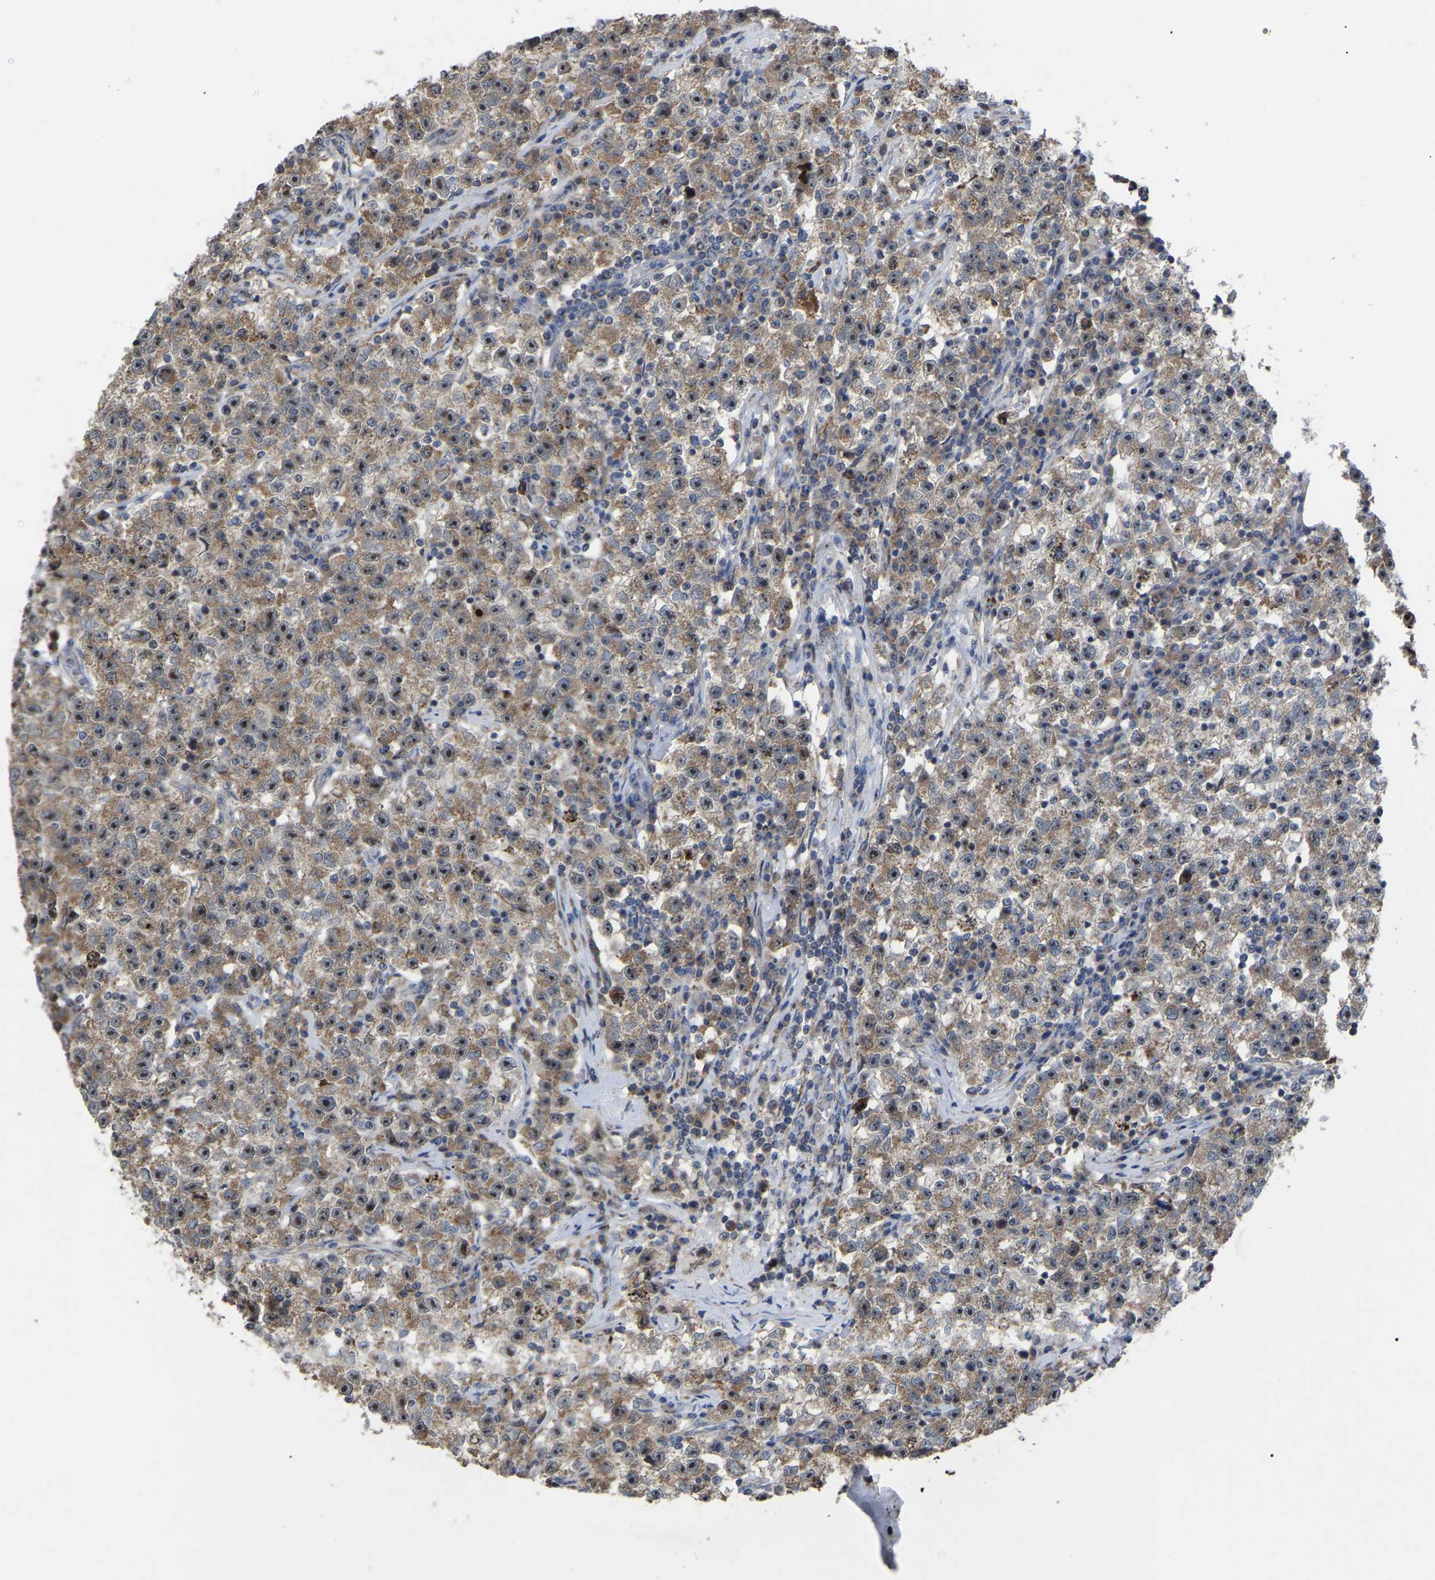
{"staining": {"intensity": "moderate", "quantity": ">75%", "location": "cytoplasmic/membranous,nuclear"}, "tissue": "testis cancer", "cell_type": "Tumor cells", "image_type": "cancer", "snomed": [{"axis": "morphology", "description": "Seminoma, NOS"}, {"axis": "topography", "description": "Testis"}], "caption": "There is medium levels of moderate cytoplasmic/membranous and nuclear positivity in tumor cells of testis cancer, as demonstrated by immunohistochemical staining (brown color).", "gene": "NOP53", "patient": {"sex": "male", "age": 22}}